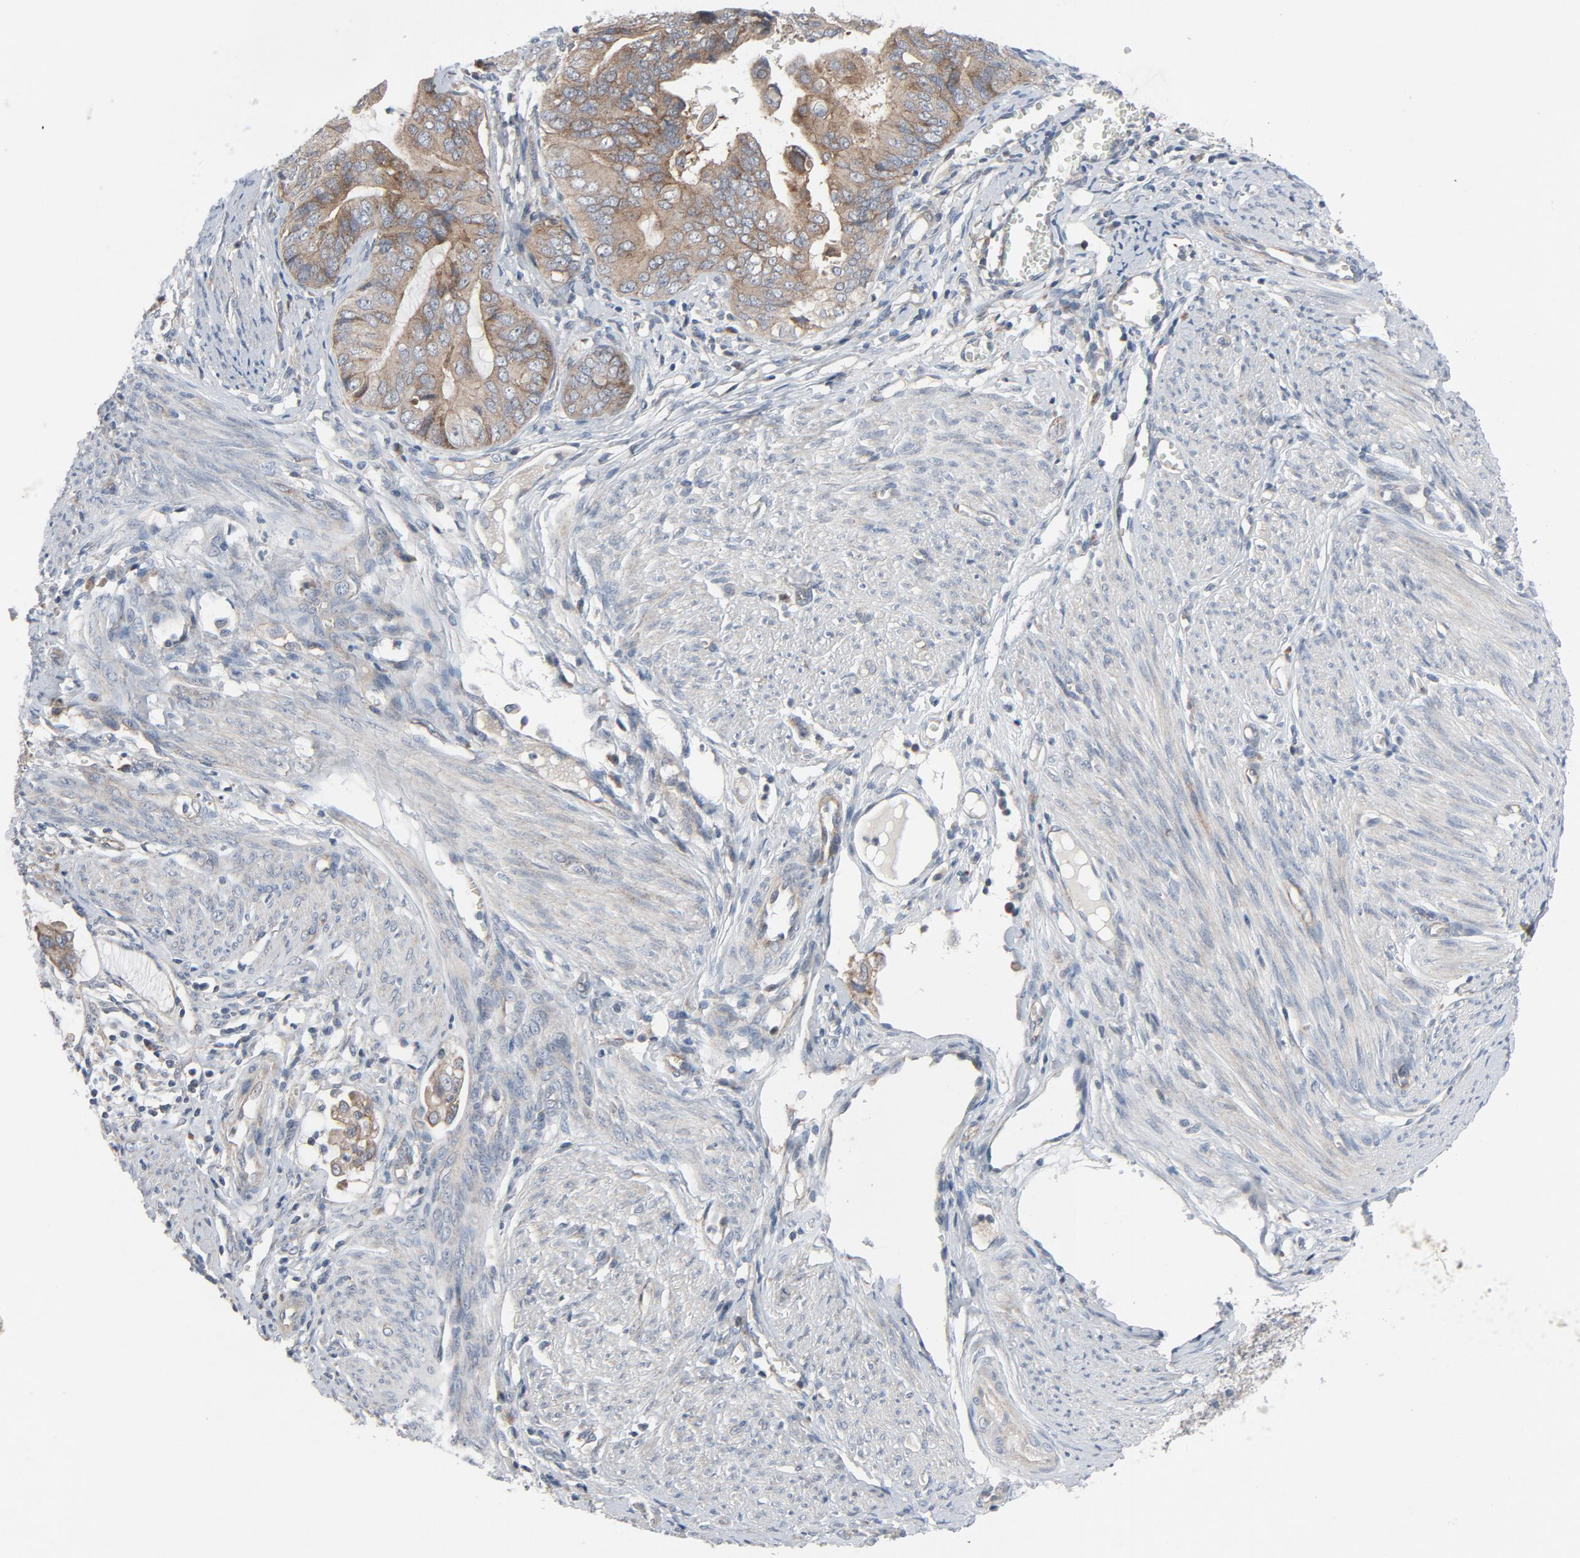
{"staining": {"intensity": "moderate", "quantity": ">75%", "location": "cytoplasmic/membranous"}, "tissue": "endometrial cancer", "cell_type": "Tumor cells", "image_type": "cancer", "snomed": [{"axis": "morphology", "description": "Adenocarcinoma, NOS"}, {"axis": "topography", "description": "Endometrium"}], "caption": "Protein analysis of endometrial adenocarcinoma tissue exhibits moderate cytoplasmic/membranous positivity in approximately >75% of tumor cells.", "gene": "TSG101", "patient": {"sex": "female", "age": 75}}